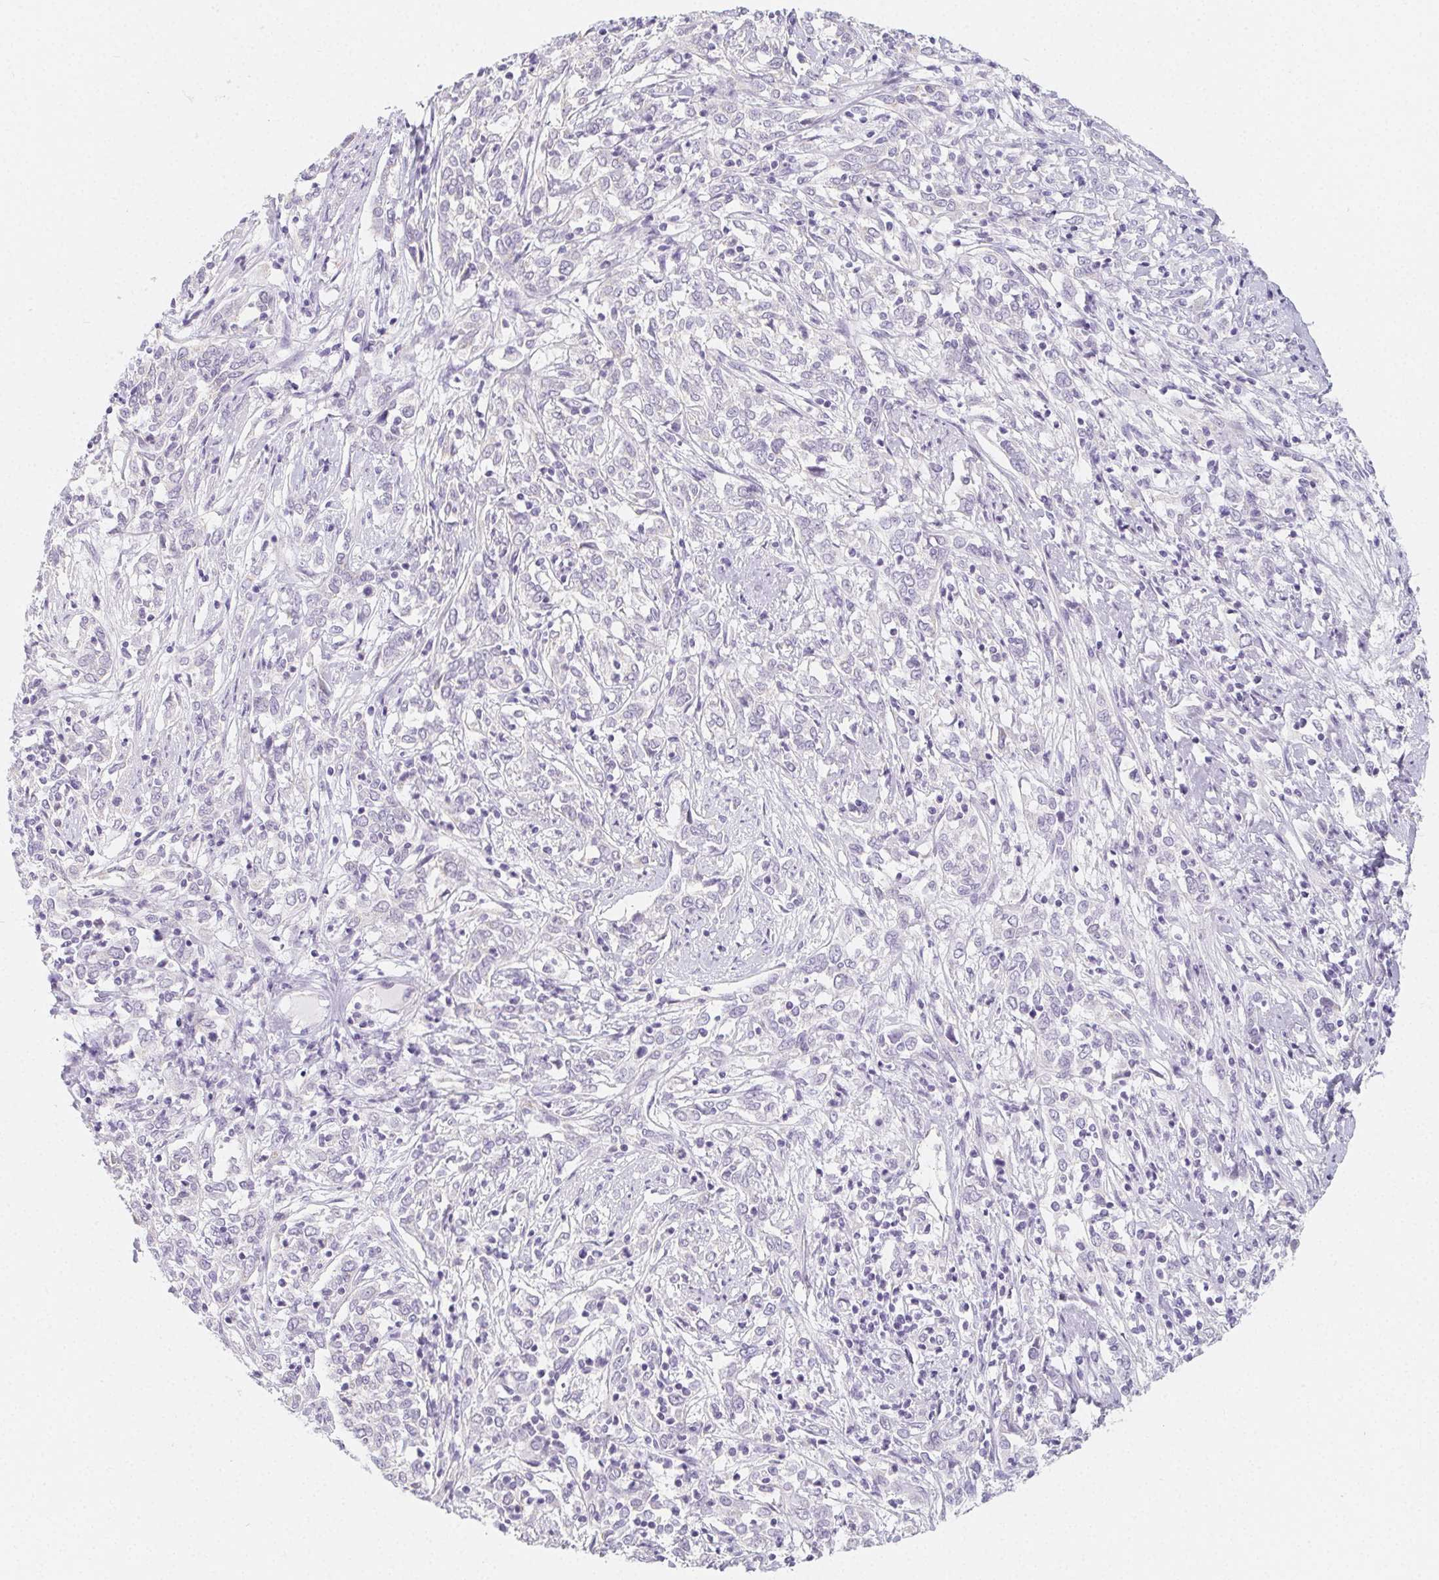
{"staining": {"intensity": "negative", "quantity": "none", "location": "none"}, "tissue": "cervical cancer", "cell_type": "Tumor cells", "image_type": "cancer", "snomed": [{"axis": "morphology", "description": "Adenocarcinoma, NOS"}, {"axis": "topography", "description": "Cervix"}], "caption": "An immunohistochemistry image of cervical adenocarcinoma is shown. There is no staining in tumor cells of cervical adenocarcinoma.", "gene": "GLIPR1L1", "patient": {"sex": "female", "age": 40}}